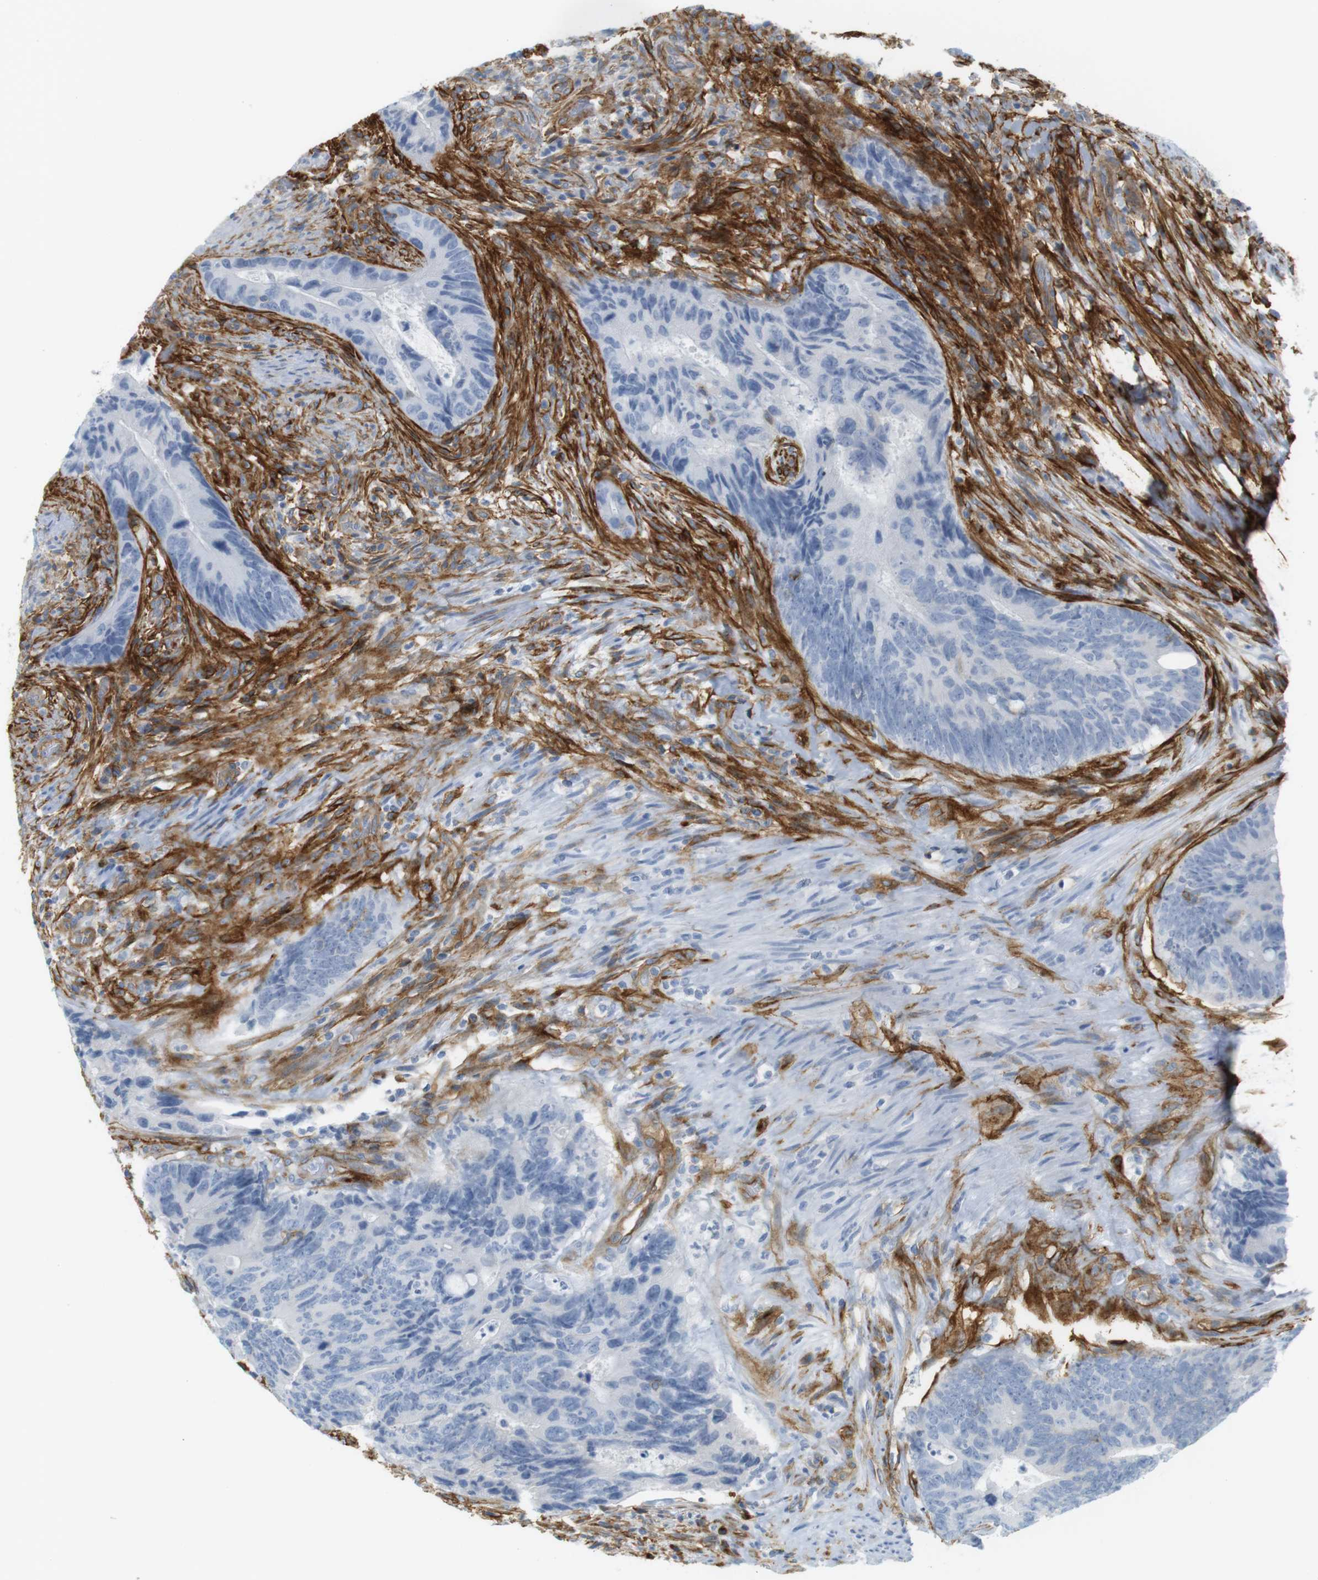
{"staining": {"intensity": "negative", "quantity": "none", "location": "none"}, "tissue": "colorectal cancer", "cell_type": "Tumor cells", "image_type": "cancer", "snomed": [{"axis": "morphology", "description": "Normal tissue, NOS"}, {"axis": "morphology", "description": "Adenocarcinoma, NOS"}, {"axis": "topography", "description": "Colon"}], "caption": "Tumor cells are negative for protein expression in human colorectal cancer (adenocarcinoma).", "gene": "F2R", "patient": {"sex": "male", "age": 56}}